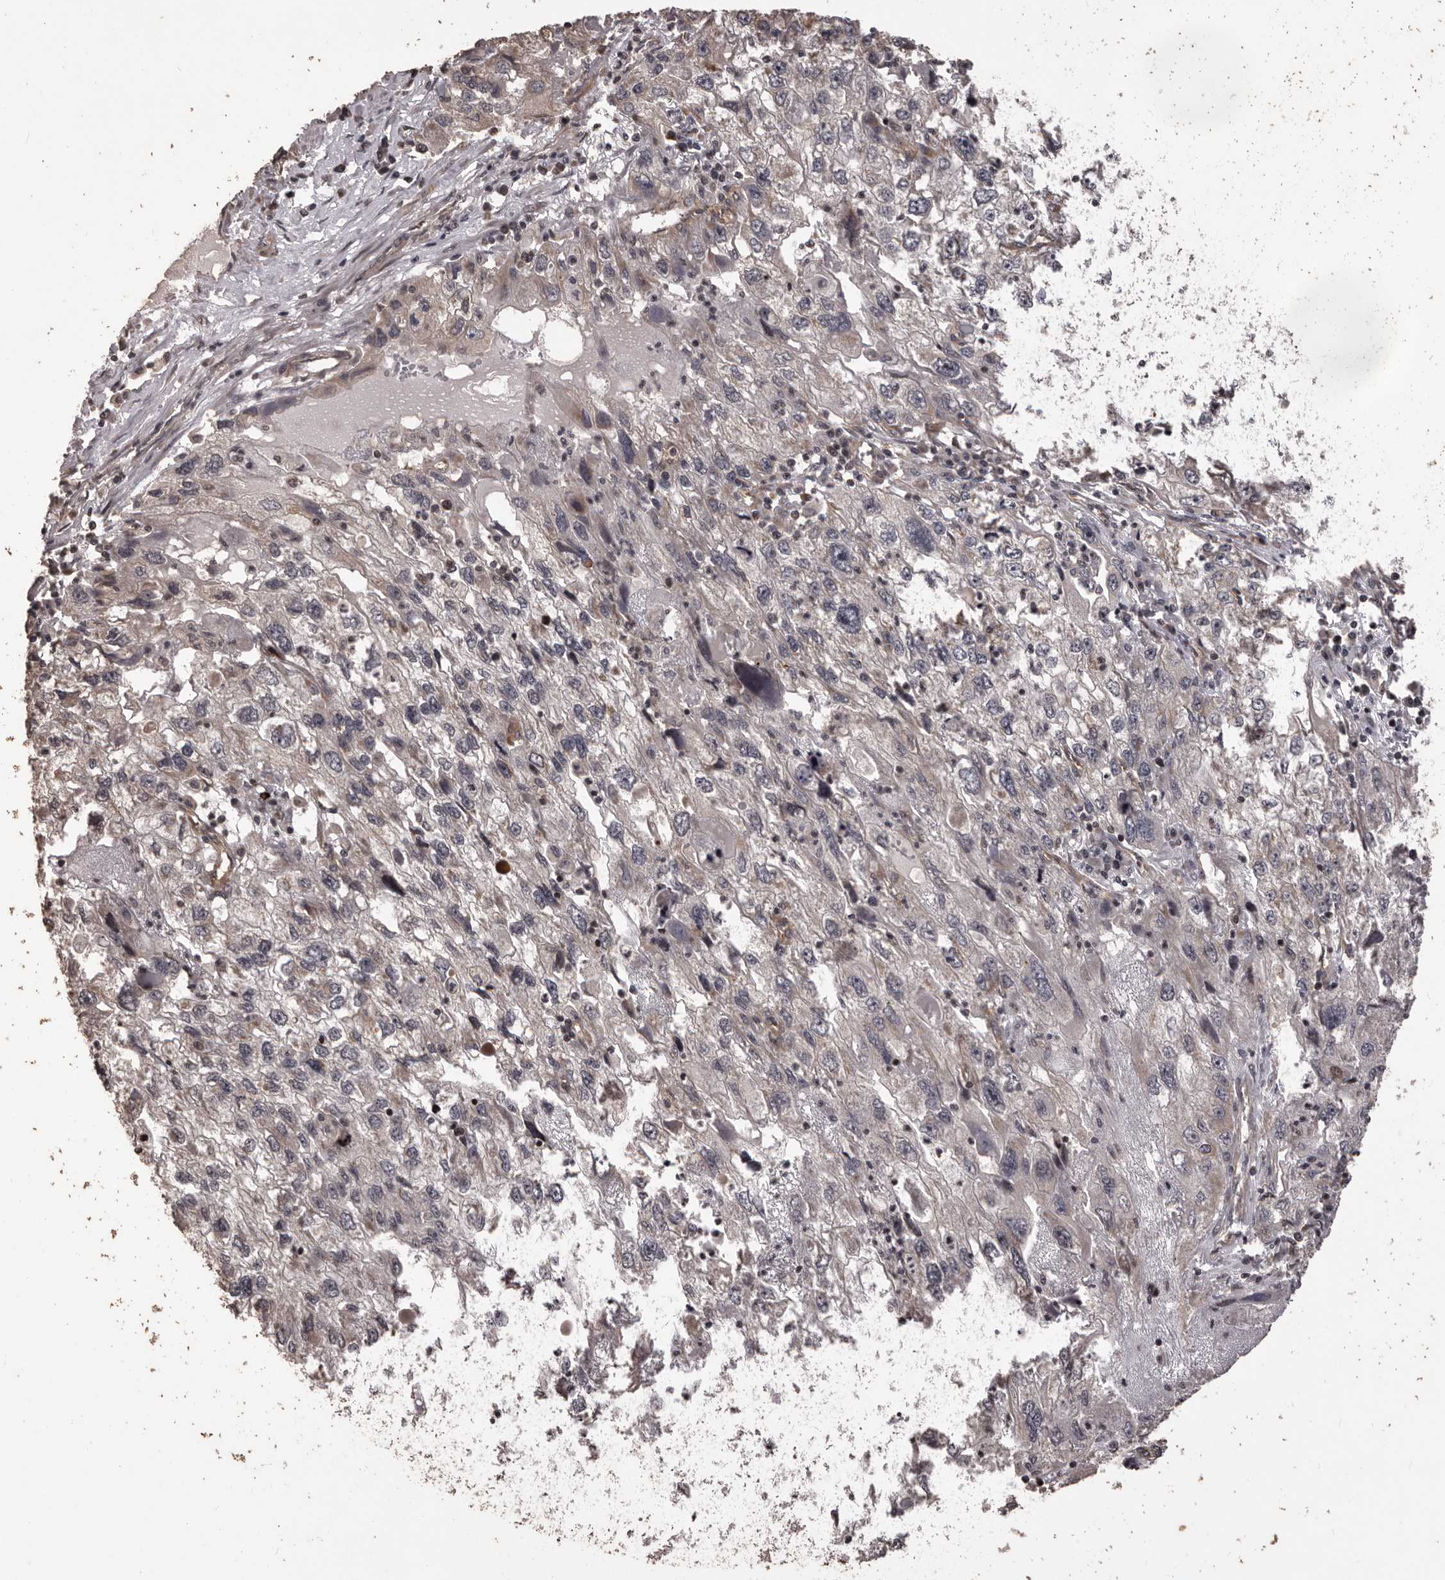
{"staining": {"intensity": "negative", "quantity": "none", "location": "none"}, "tissue": "endometrial cancer", "cell_type": "Tumor cells", "image_type": "cancer", "snomed": [{"axis": "morphology", "description": "Adenocarcinoma, NOS"}, {"axis": "topography", "description": "Endometrium"}], "caption": "This is a histopathology image of IHC staining of endometrial cancer, which shows no expression in tumor cells. (DAB (3,3'-diaminobenzidine) immunohistochemistry (IHC) visualized using brightfield microscopy, high magnification).", "gene": "QRSL1", "patient": {"sex": "female", "age": 49}}